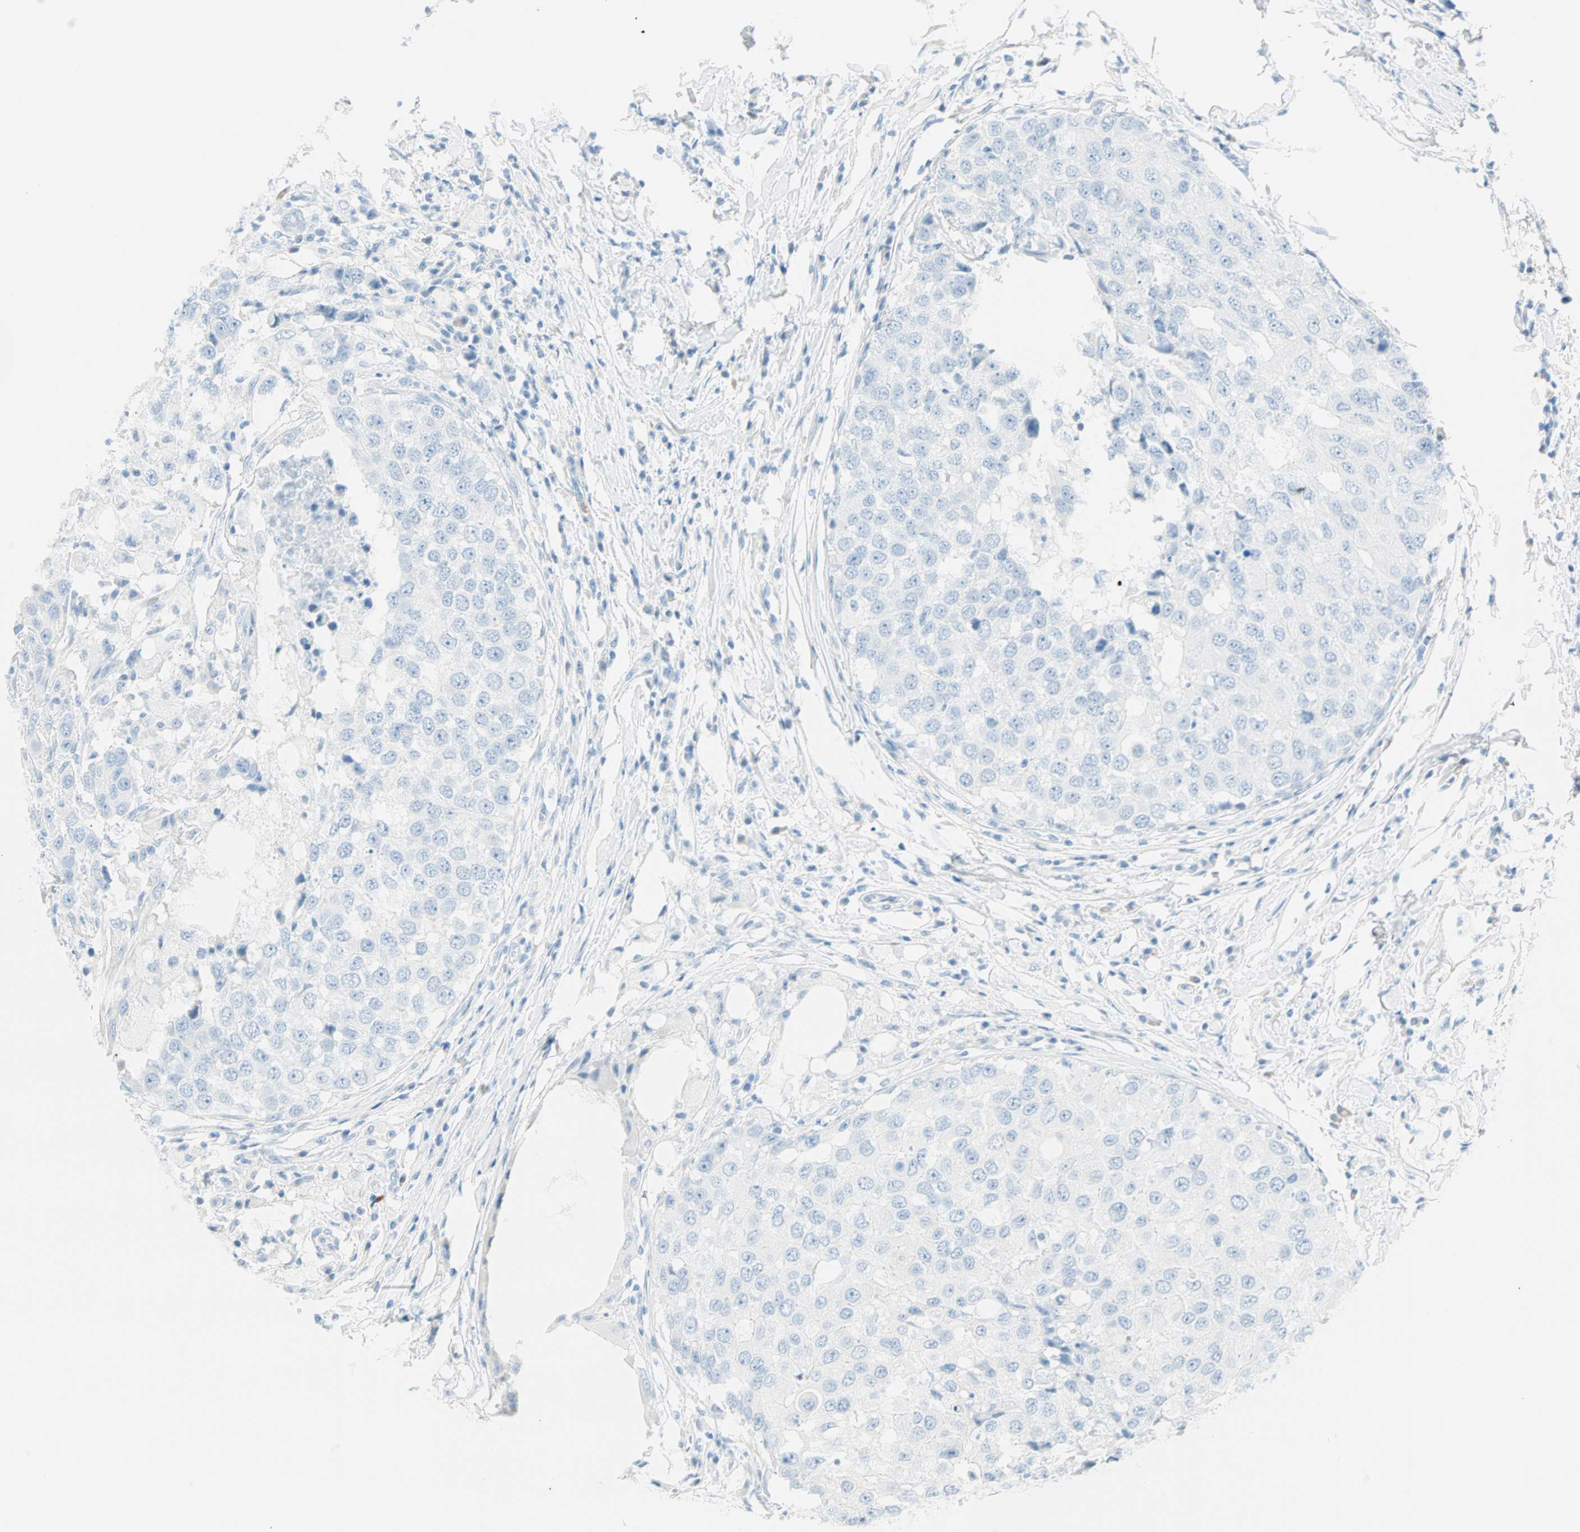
{"staining": {"intensity": "negative", "quantity": "none", "location": "none"}, "tissue": "breast cancer", "cell_type": "Tumor cells", "image_type": "cancer", "snomed": [{"axis": "morphology", "description": "Duct carcinoma"}, {"axis": "topography", "description": "Breast"}], "caption": "Immunohistochemistry (IHC) photomicrograph of human breast cancer stained for a protein (brown), which reveals no staining in tumor cells.", "gene": "NES", "patient": {"sex": "female", "age": 27}}